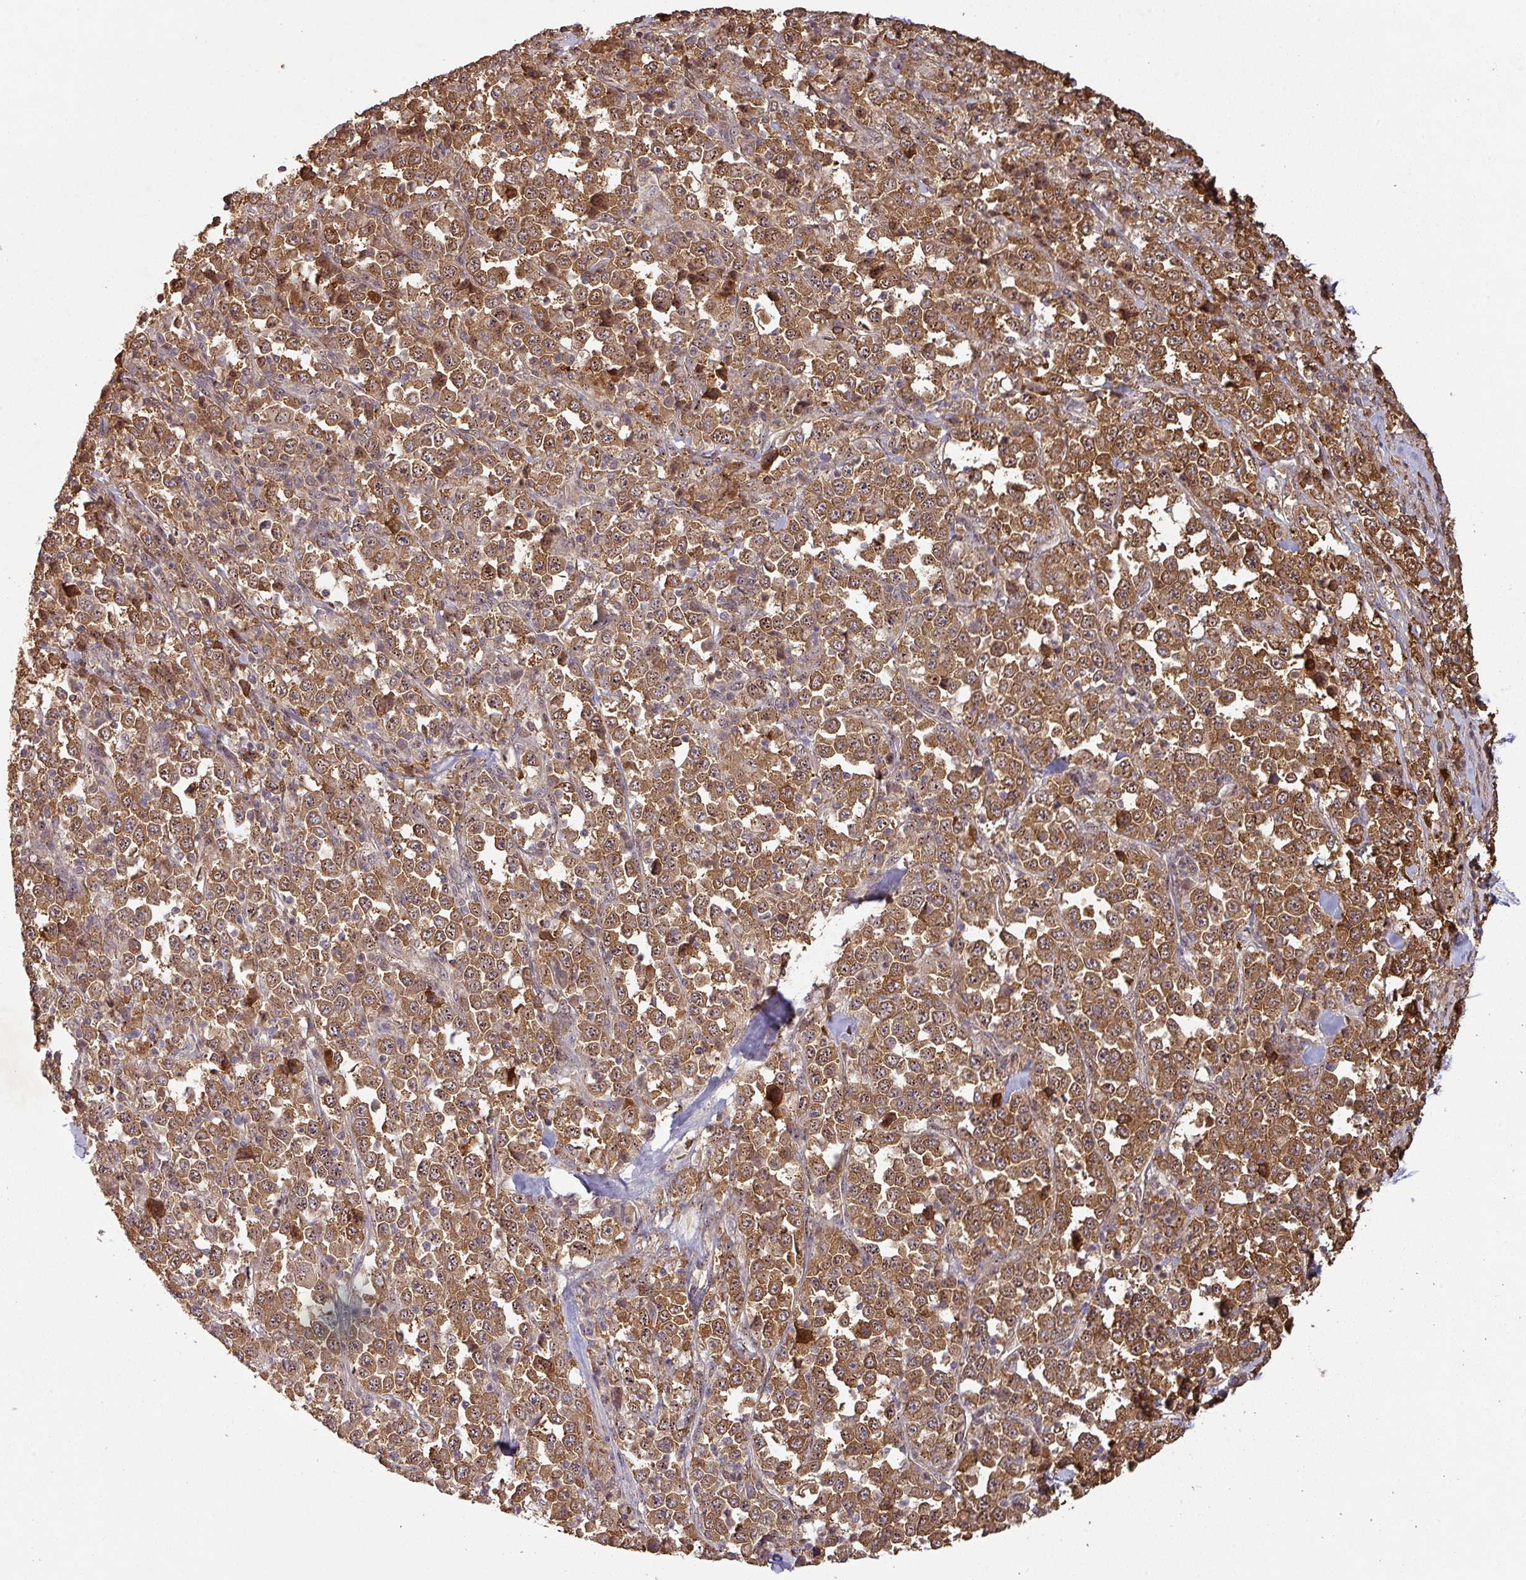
{"staining": {"intensity": "moderate", "quantity": ">75%", "location": "cytoplasmic/membranous"}, "tissue": "stomach cancer", "cell_type": "Tumor cells", "image_type": "cancer", "snomed": [{"axis": "morphology", "description": "Normal tissue, NOS"}, {"axis": "morphology", "description": "Adenocarcinoma, NOS"}, {"axis": "topography", "description": "Stomach, upper"}, {"axis": "topography", "description": "Stomach"}], "caption": "About >75% of tumor cells in stomach adenocarcinoma demonstrate moderate cytoplasmic/membranous protein positivity as visualized by brown immunohistochemical staining.", "gene": "ZNF322", "patient": {"sex": "male", "age": 59}}